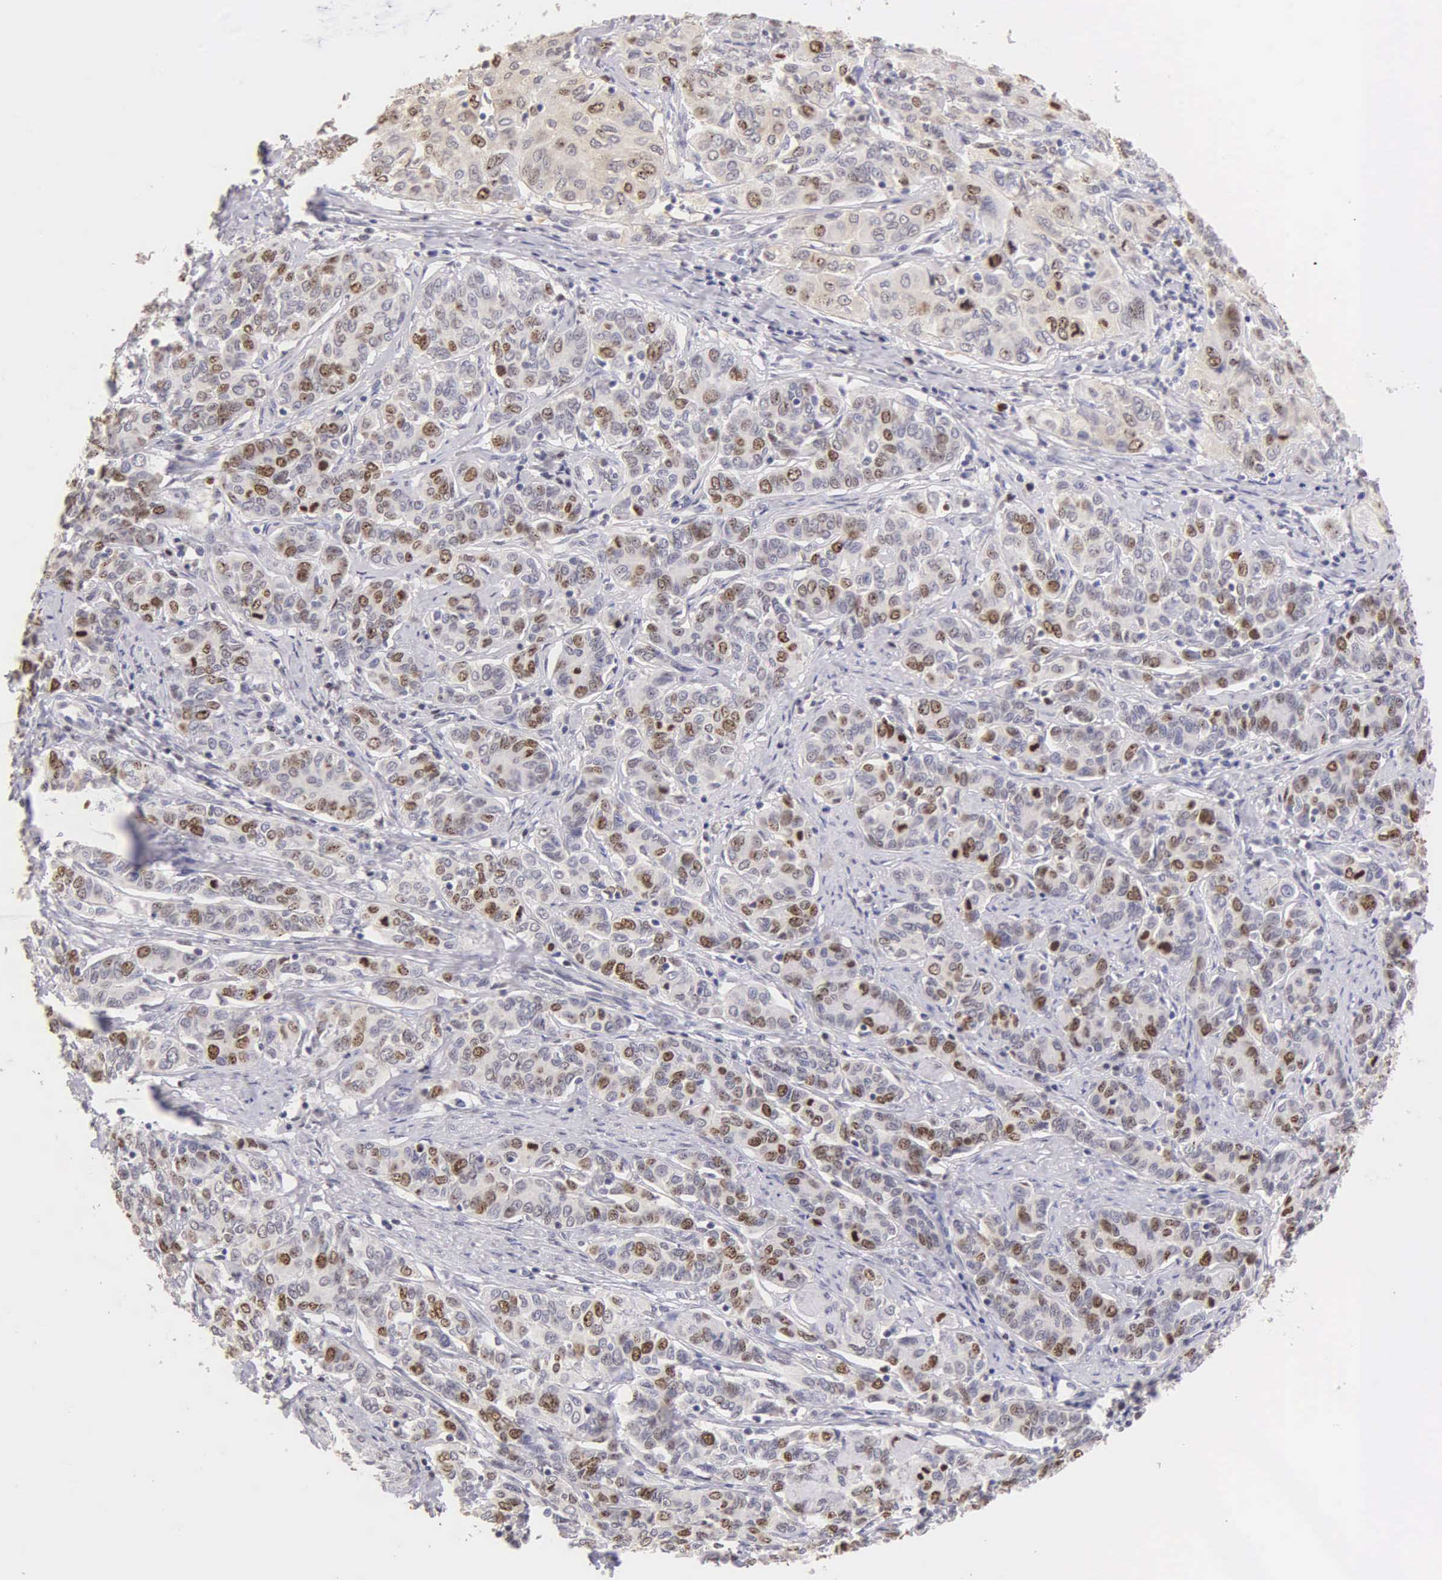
{"staining": {"intensity": "moderate", "quantity": "25%-75%", "location": "nuclear"}, "tissue": "cervical cancer", "cell_type": "Tumor cells", "image_type": "cancer", "snomed": [{"axis": "morphology", "description": "Squamous cell carcinoma, NOS"}, {"axis": "topography", "description": "Cervix"}], "caption": "Brown immunohistochemical staining in squamous cell carcinoma (cervical) displays moderate nuclear staining in about 25%-75% of tumor cells.", "gene": "MKI67", "patient": {"sex": "female", "age": 38}}